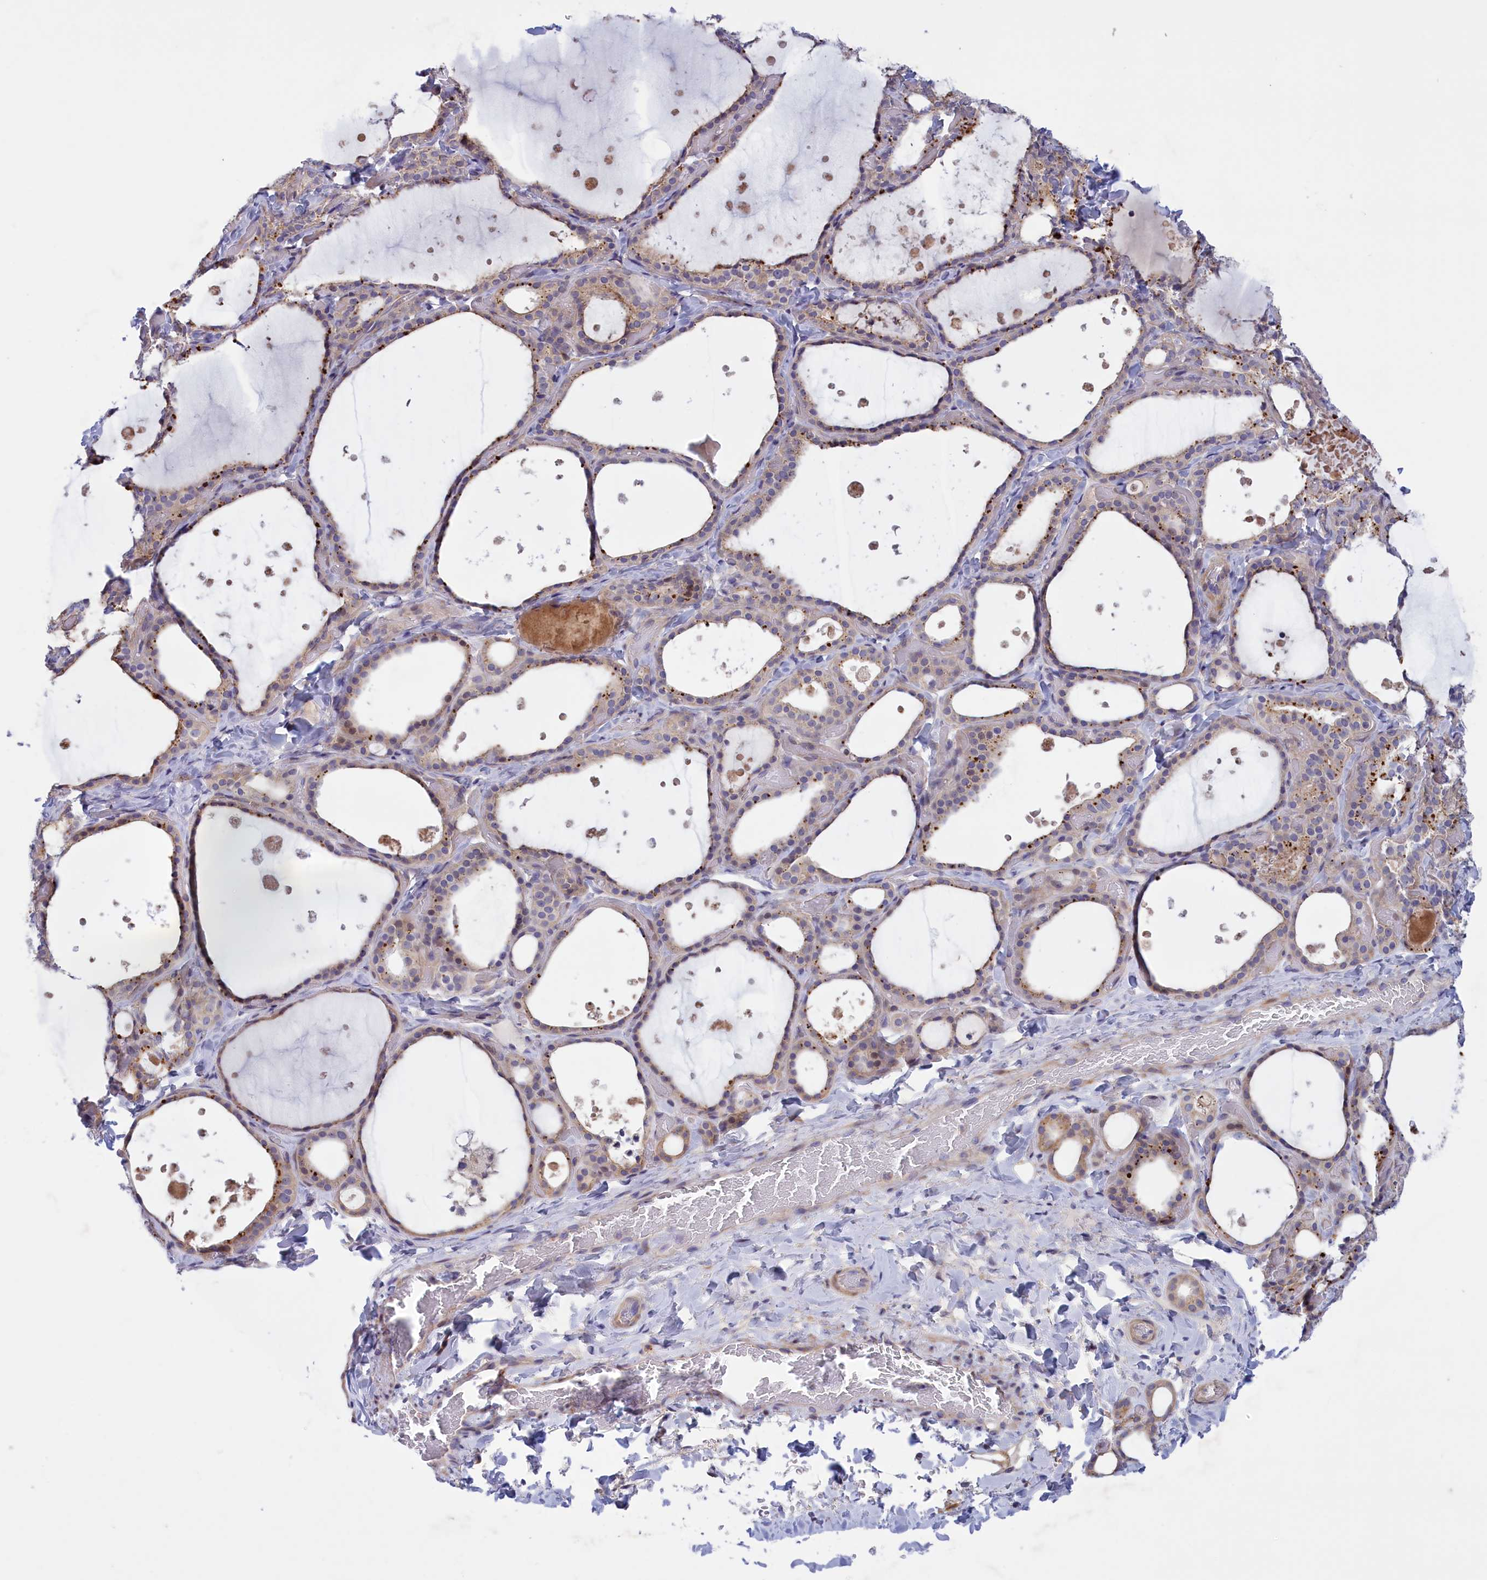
{"staining": {"intensity": "weak", "quantity": "25%-75%", "location": "cytoplasmic/membranous"}, "tissue": "thyroid gland", "cell_type": "Glandular cells", "image_type": "normal", "snomed": [{"axis": "morphology", "description": "Normal tissue, NOS"}, {"axis": "topography", "description": "Thyroid gland"}], "caption": "An immunohistochemistry (IHC) image of unremarkable tissue is shown. Protein staining in brown highlights weak cytoplasmic/membranous positivity in thyroid gland within glandular cells.", "gene": "CORO2A", "patient": {"sex": "female", "age": 44}}